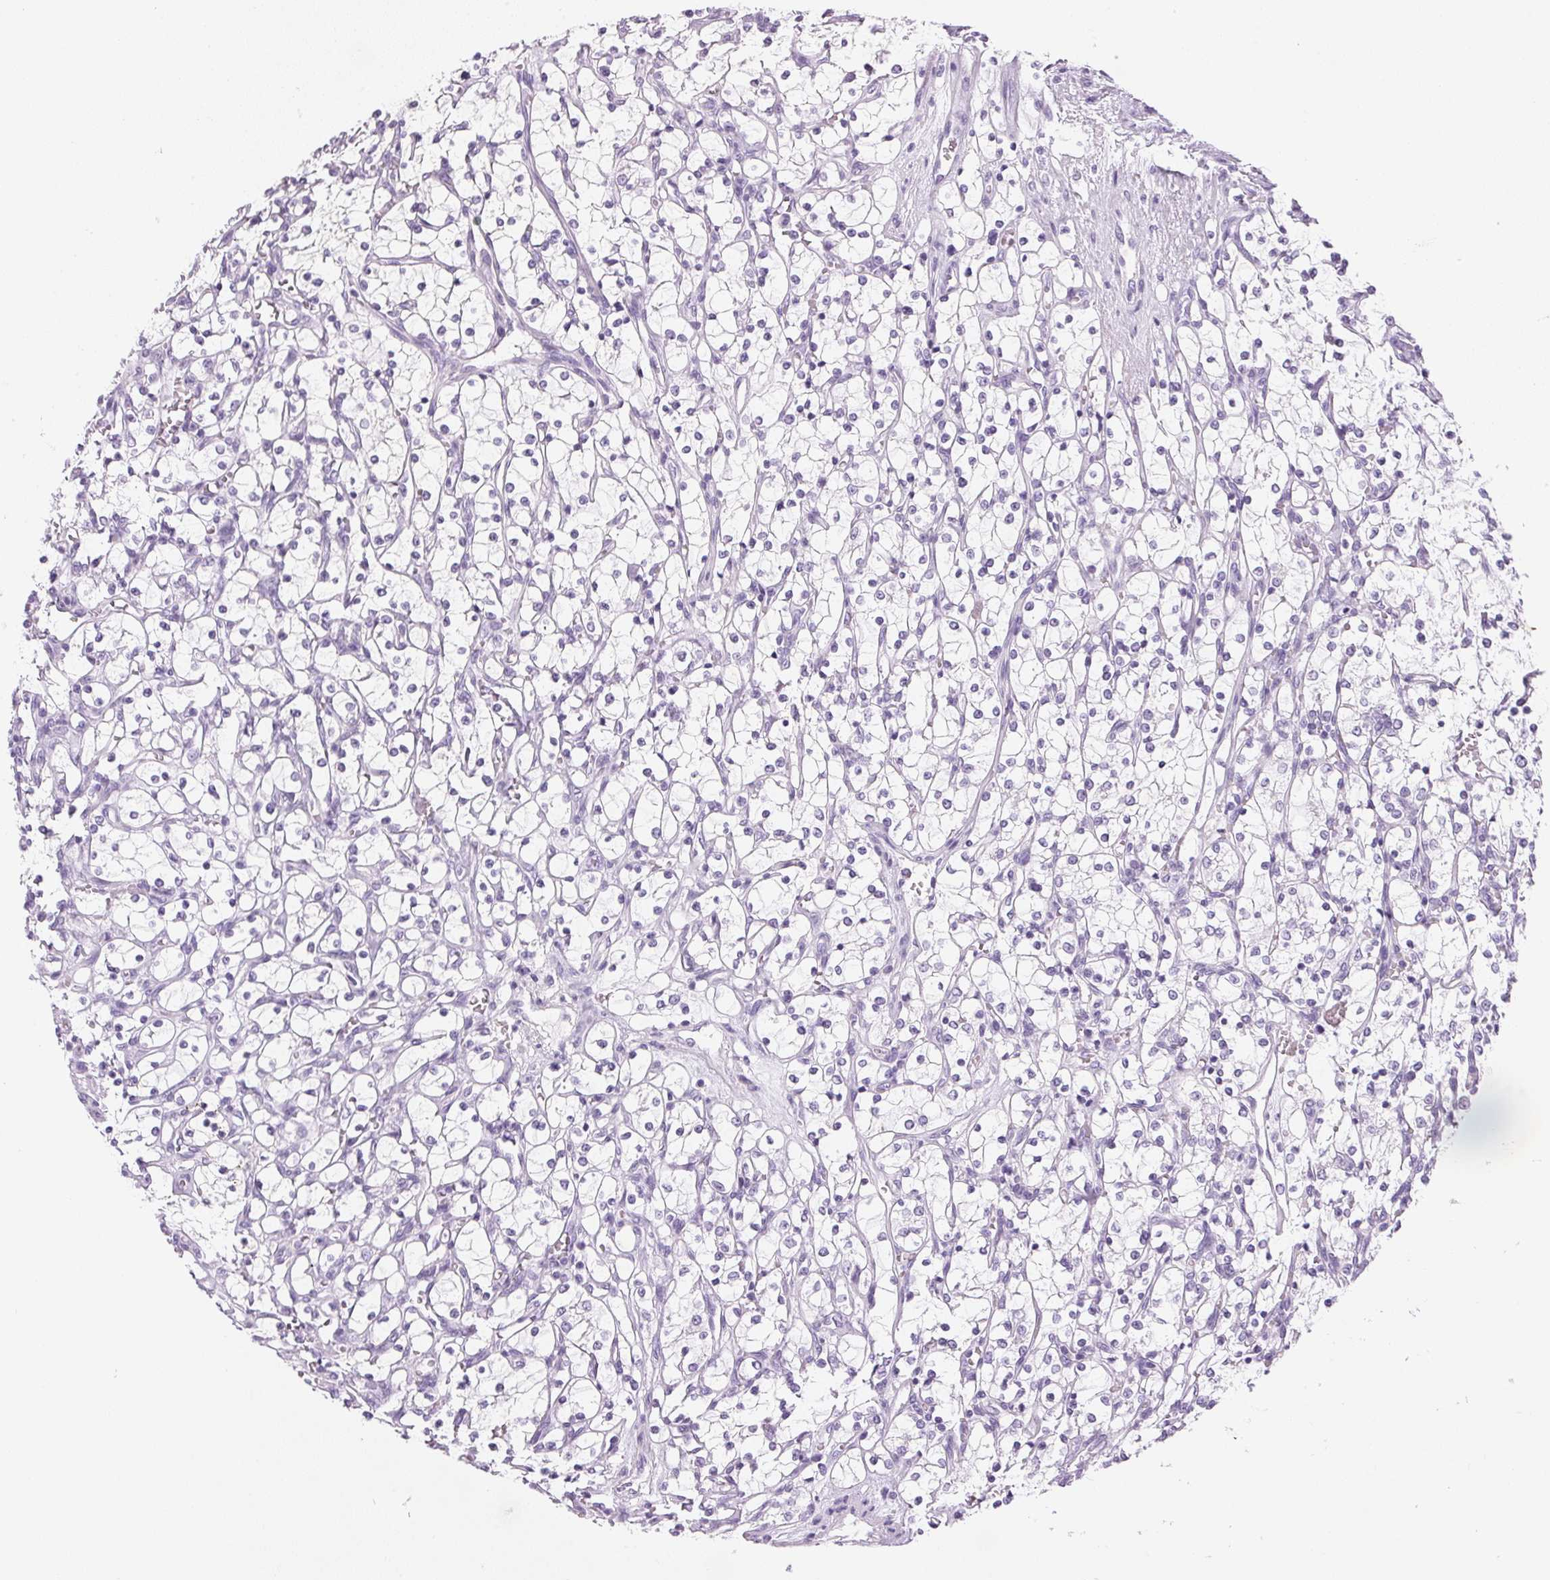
{"staining": {"intensity": "negative", "quantity": "none", "location": "none"}, "tissue": "renal cancer", "cell_type": "Tumor cells", "image_type": "cancer", "snomed": [{"axis": "morphology", "description": "Adenocarcinoma, NOS"}, {"axis": "topography", "description": "Kidney"}], "caption": "A photomicrograph of human renal cancer is negative for staining in tumor cells.", "gene": "IGFBP1", "patient": {"sex": "female", "age": 69}}